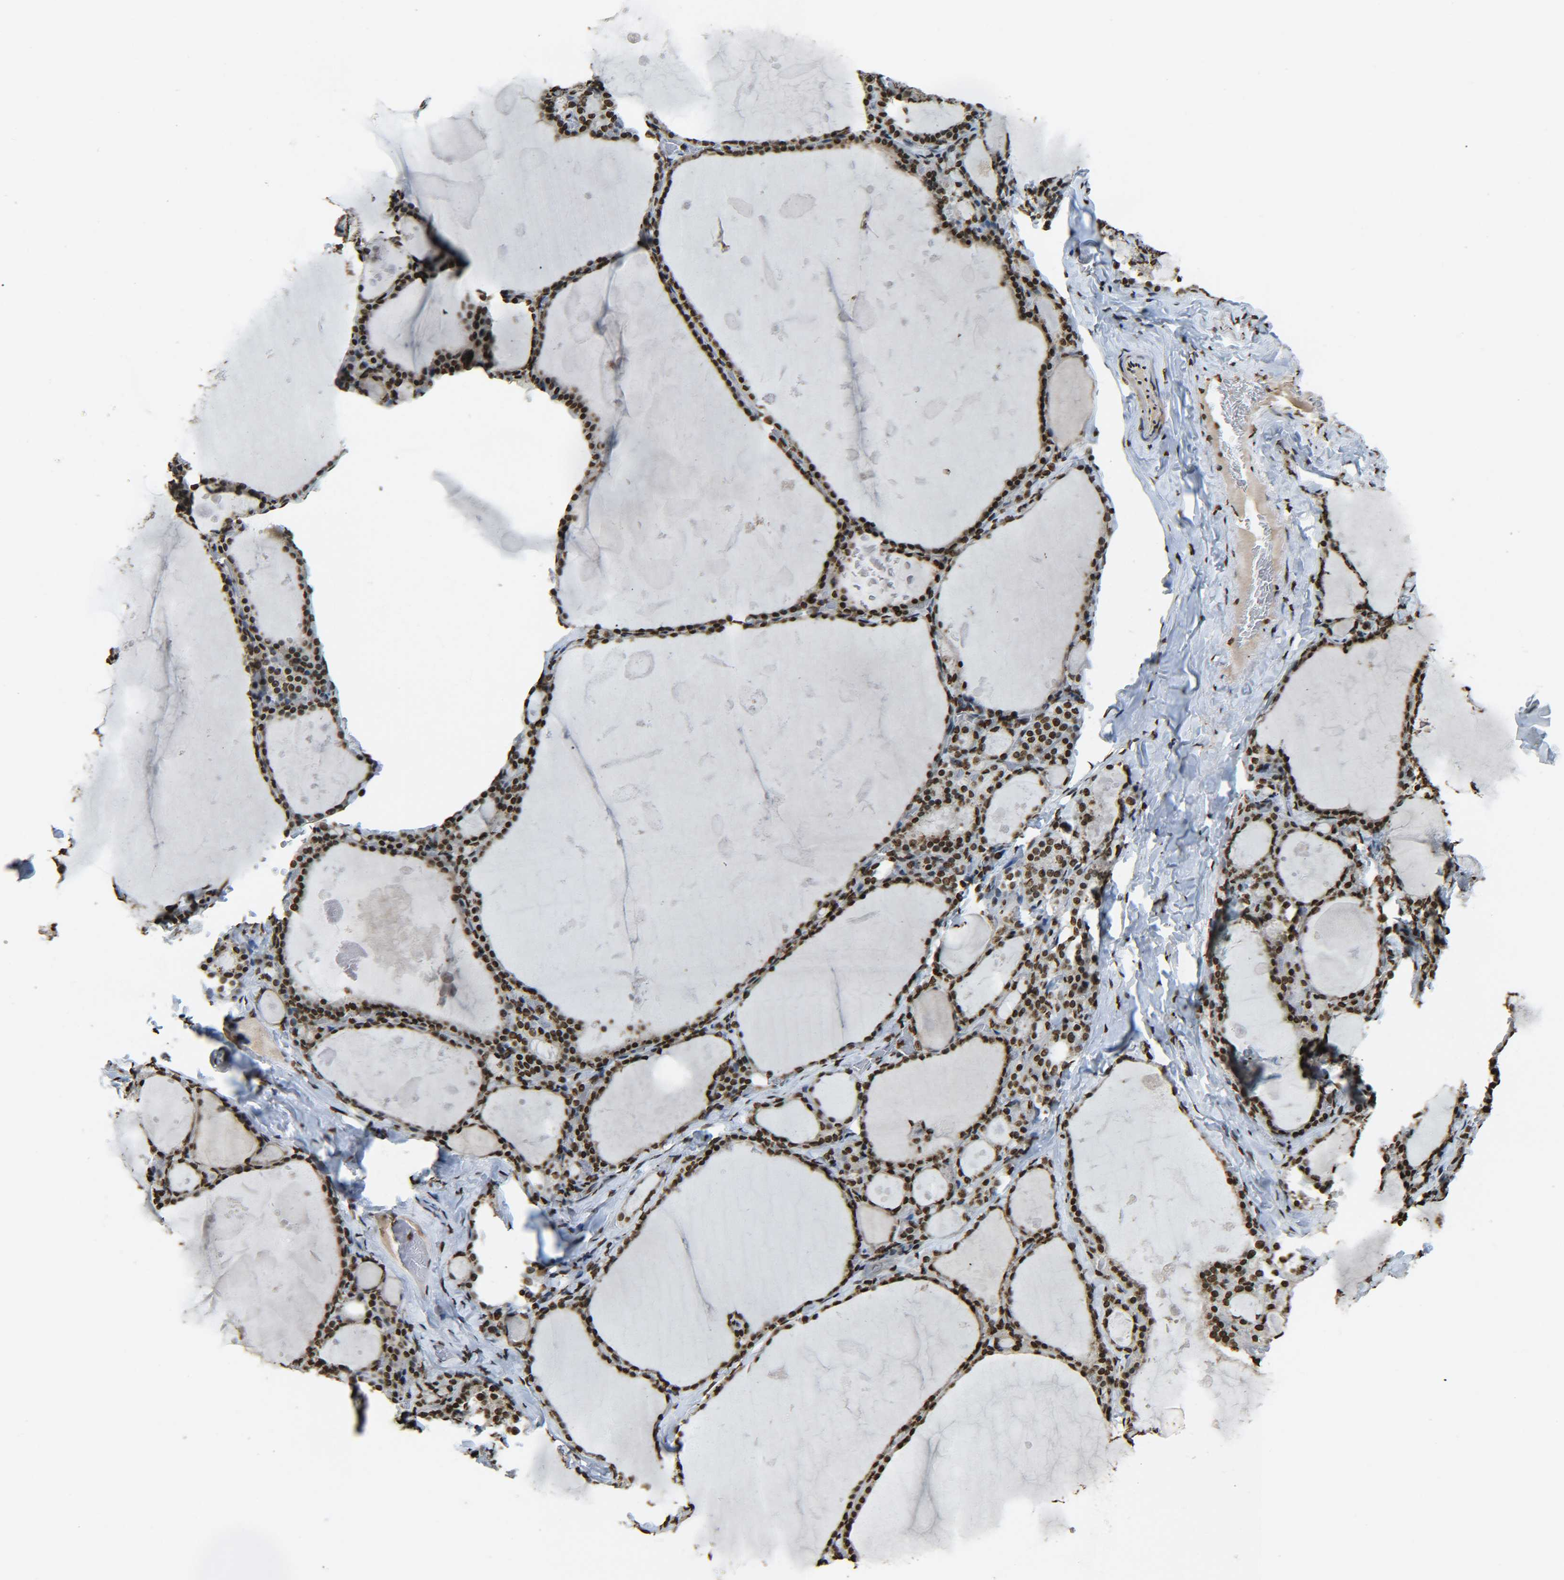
{"staining": {"intensity": "strong", "quantity": ">75%", "location": "nuclear"}, "tissue": "thyroid gland", "cell_type": "Glandular cells", "image_type": "normal", "snomed": [{"axis": "morphology", "description": "Normal tissue, NOS"}, {"axis": "topography", "description": "Thyroid gland"}], "caption": "A high-resolution photomicrograph shows IHC staining of benign thyroid gland, which reveals strong nuclear expression in approximately >75% of glandular cells.", "gene": "H4C16", "patient": {"sex": "male", "age": 56}}